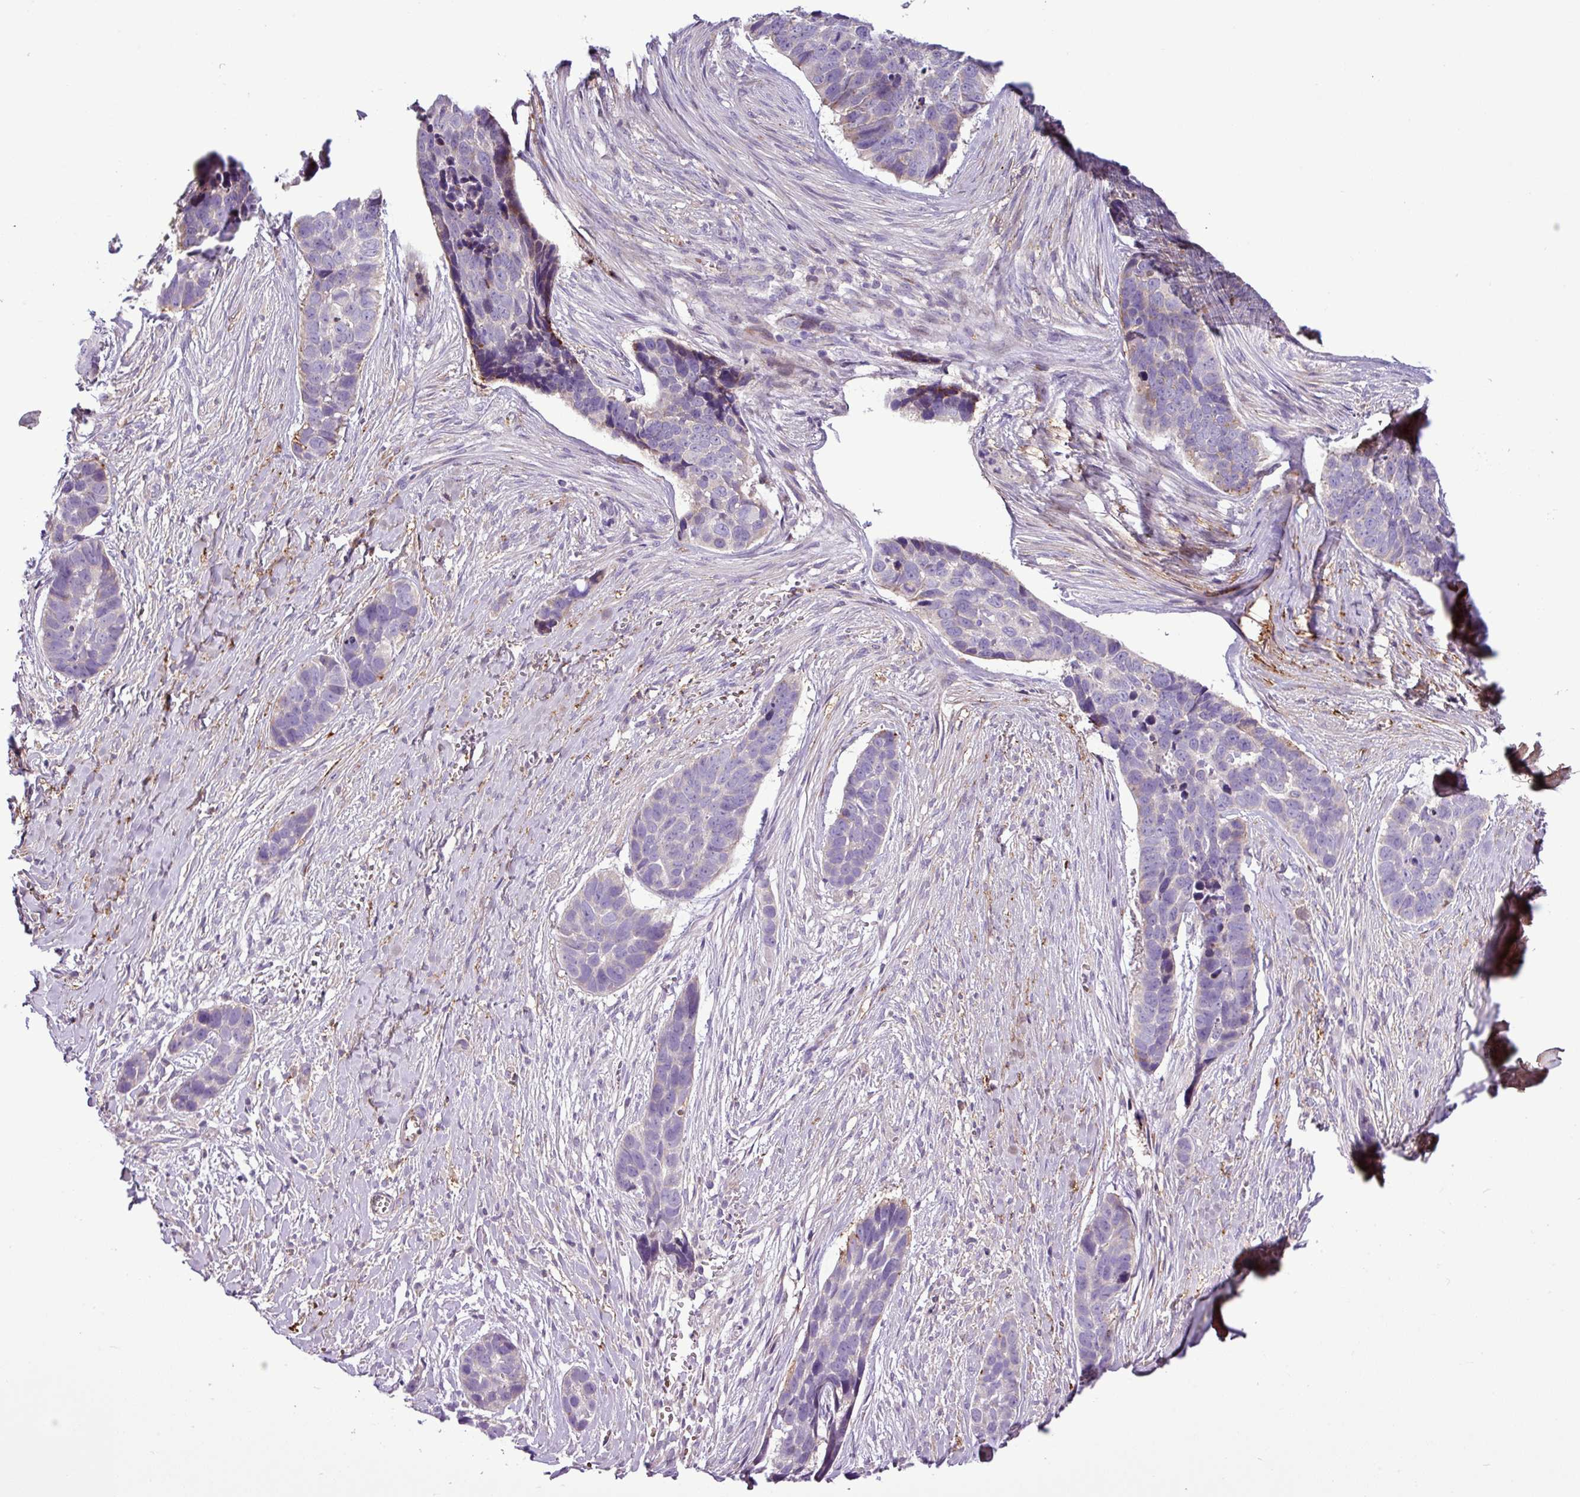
{"staining": {"intensity": "weak", "quantity": "<25%", "location": "cytoplasmic/membranous"}, "tissue": "skin cancer", "cell_type": "Tumor cells", "image_type": "cancer", "snomed": [{"axis": "morphology", "description": "Basal cell carcinoma"}, {"axis": "topography", "description": "Skin"}], "caption": "Human basal cell carcinoma (skin) stained for a protein using immunohistochemistry exhibits no staining in tumor cells.", "gene": "FAM183A", "patient": {"sex": "female", "age": 82}}